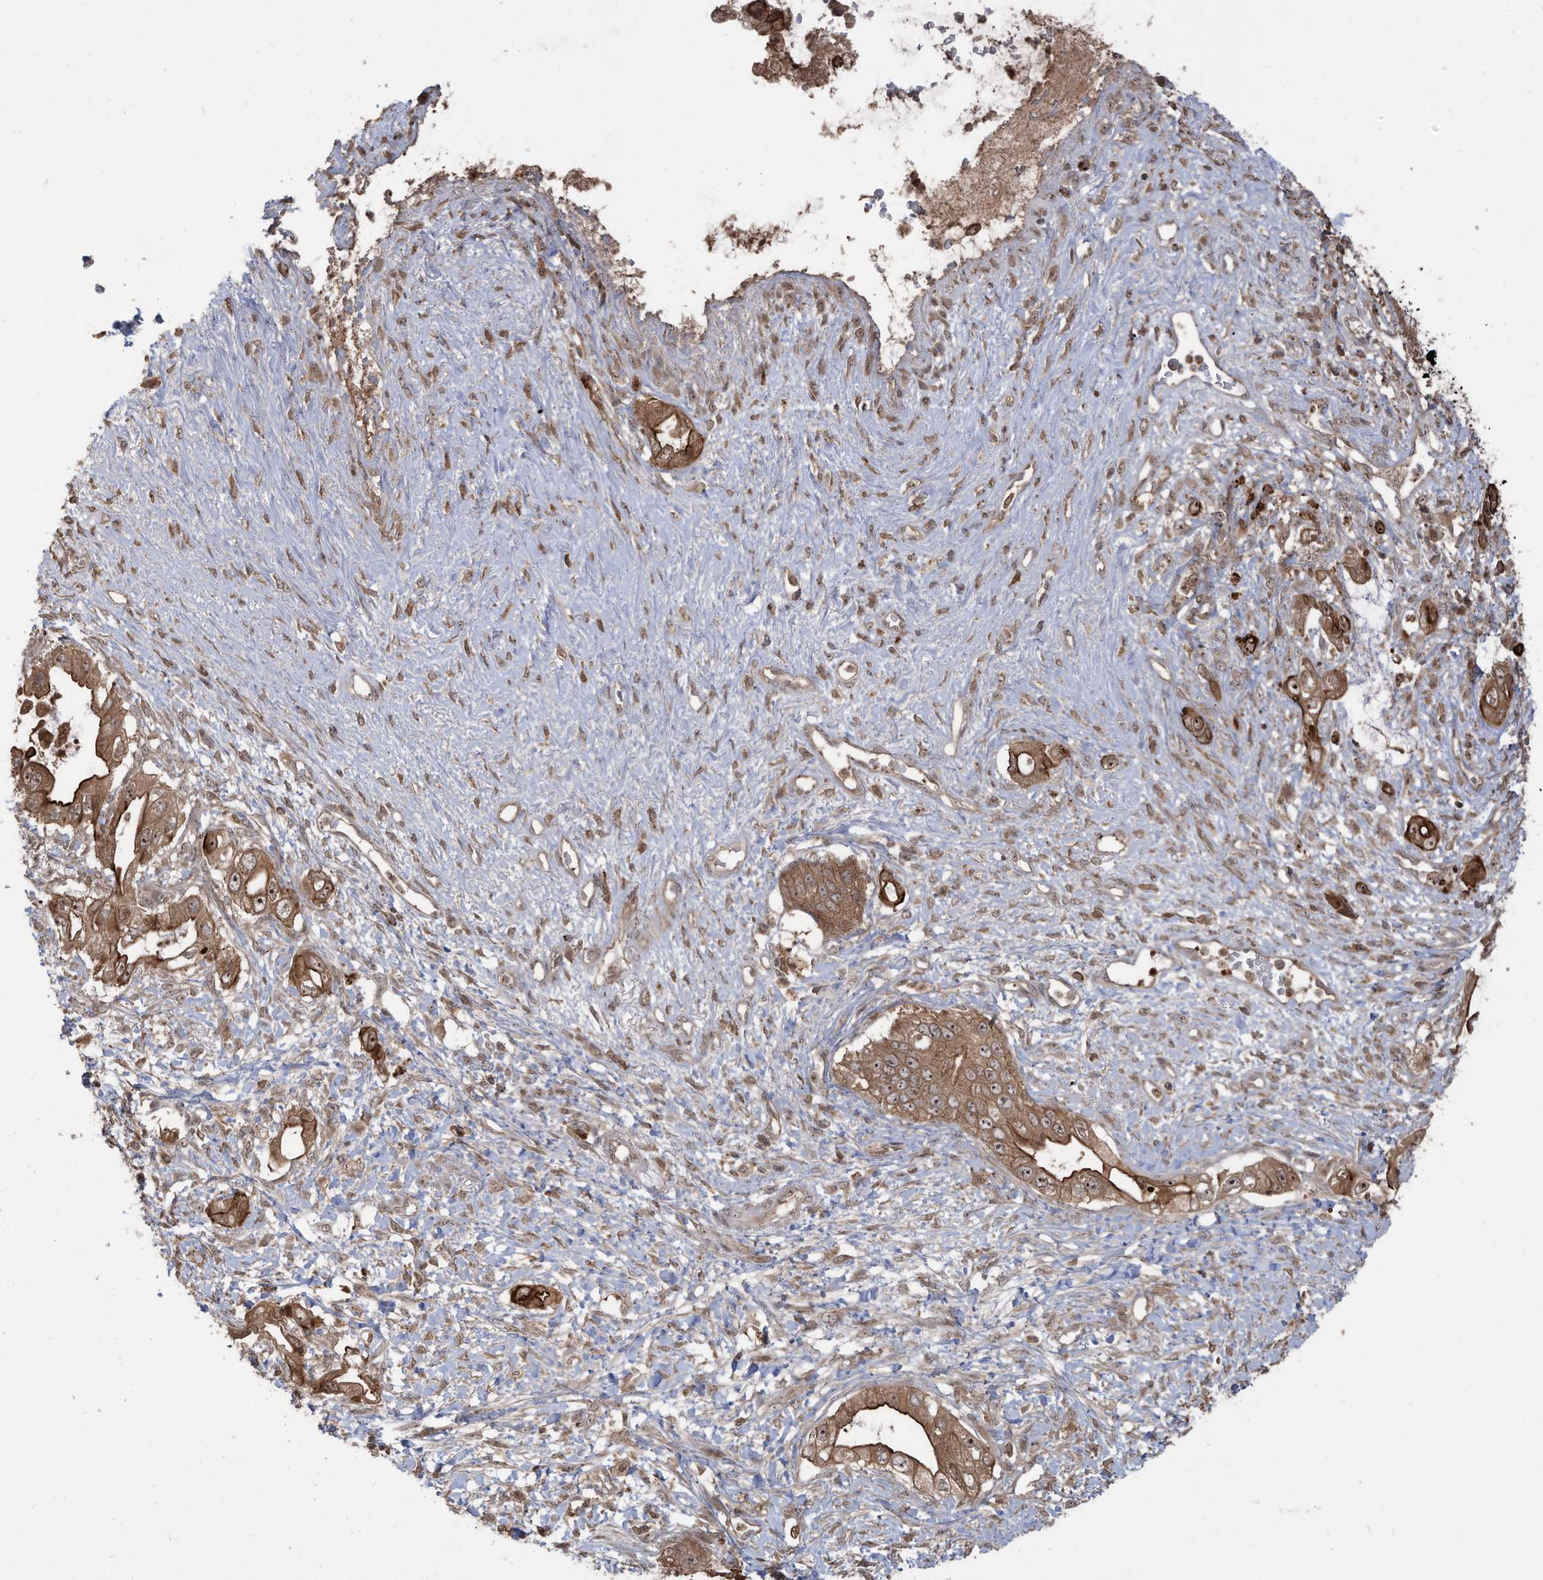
{"staining": {"intensity": "moderate", "quantity": ">75%", "location": "cytoplasmic/membranous,nuclear"}, "tissue": "pancreatic cancer", "cell_type": "Tumor cells", "image_type": "cancer", "snomed": [{"axis": "morphology", "description": "Inflammation, NOS"}, {"axis": "morphology", "description": "Adenocarcinoma, NOS"}, {"axis": "topography", "description": "Pancreas"}], "caption": "Human pancreatic cancer stained for a protein (brown) displays moderate cytoplasmic/membranous and nuclear positive positivity in about >75% of tumor cells.", "gene": "CARF", "patient": {"sex": "female", "age": 56}}